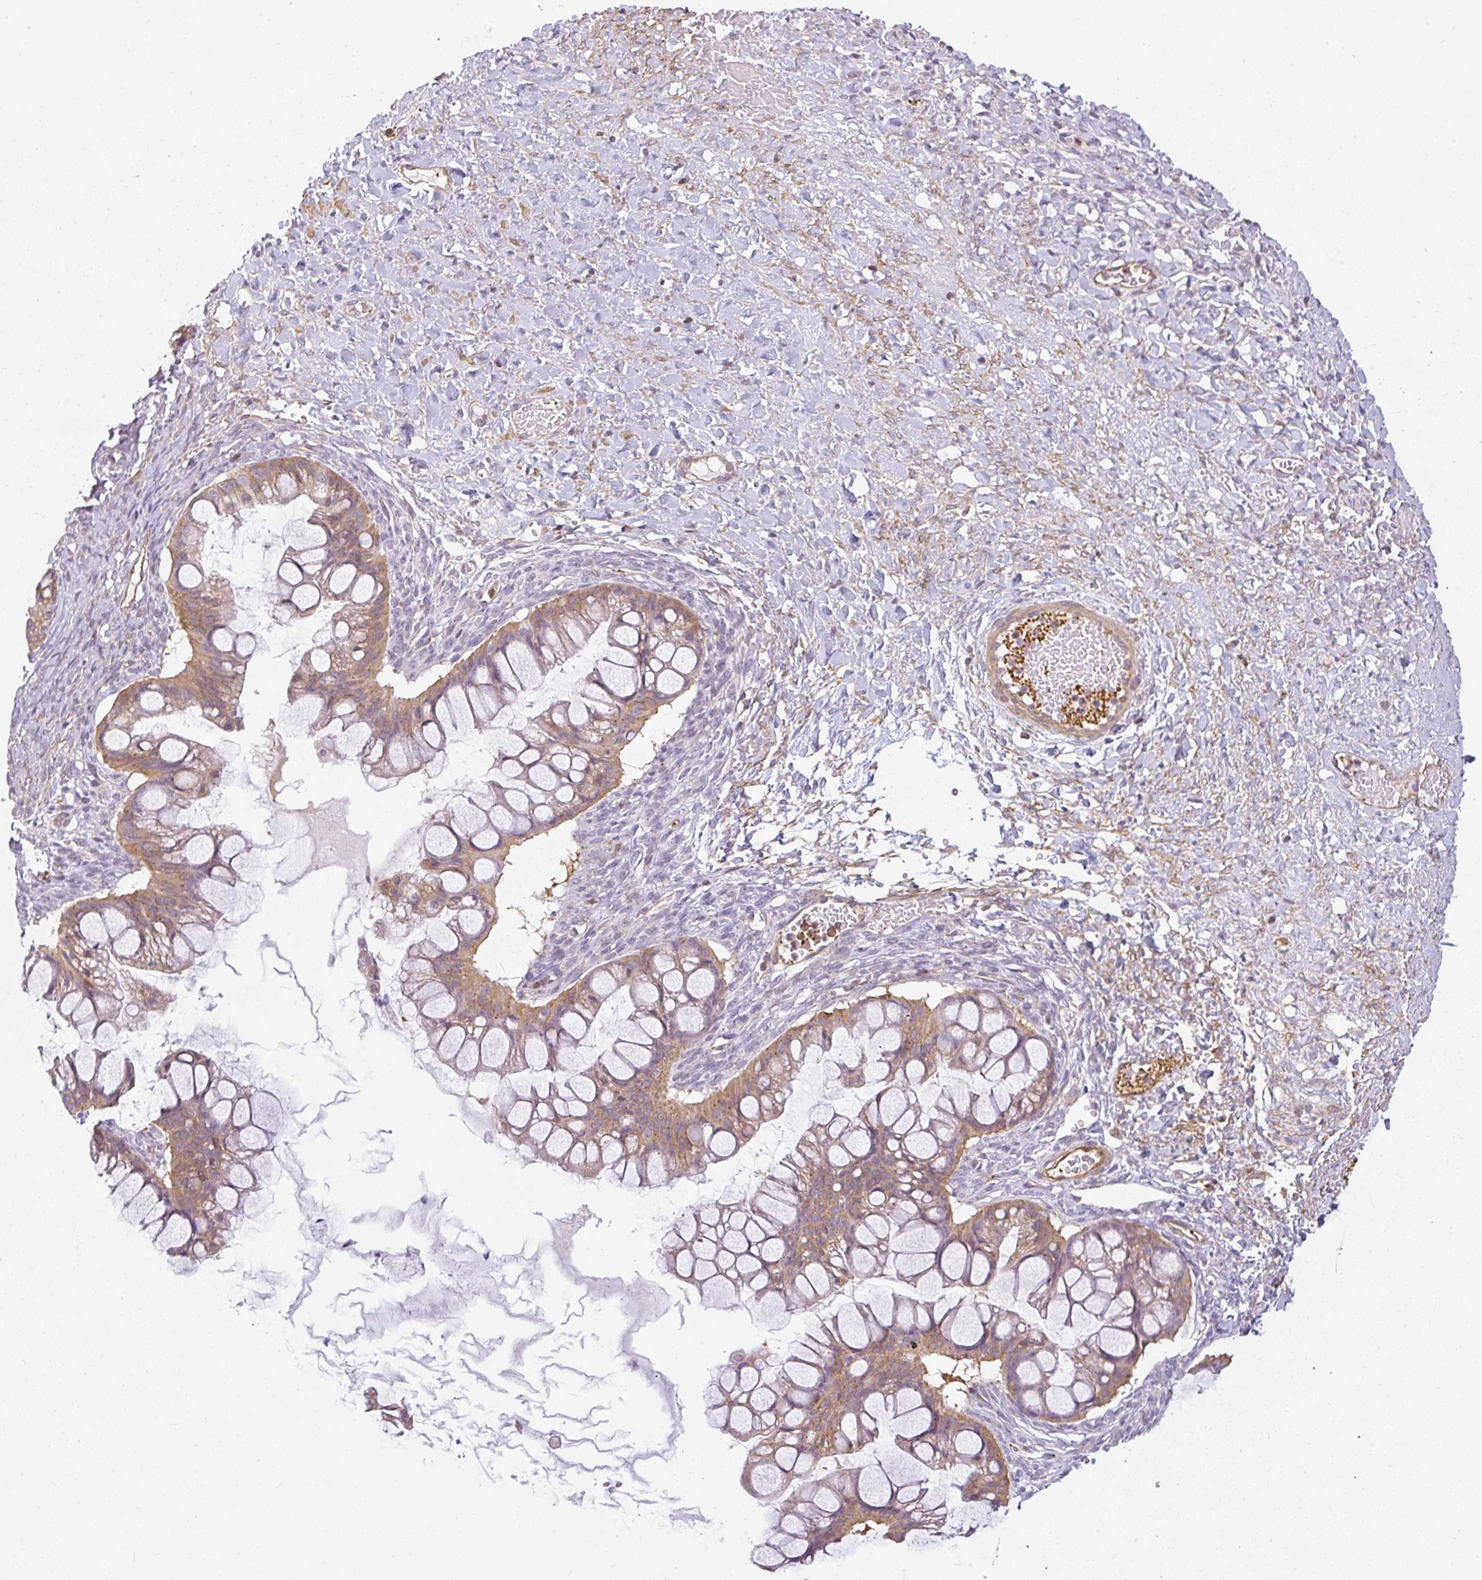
{"staining": {"intensity": "moderate", "quantity": ">75%", "location": "cytoplasmic/membranous"}, "tissue": "ovarian cancer", "cell_type": "Tumor cells", "image_type": "cancer", "snomed": [{"axis": "morphology", "description": "Cystadenocarcinoma, mucinous, NOS"}, {"axis": "topography", "description": "Ovary"}], "caption": "Mucinous cystadenocarcinoma (ovarian) stained with a brown dye reveals moderate cytoplasmic/membranous positive expression in approximately >75% of tumor cells.", "gene": "SULF1", "patient": {"sex": "female", "age": 73}}